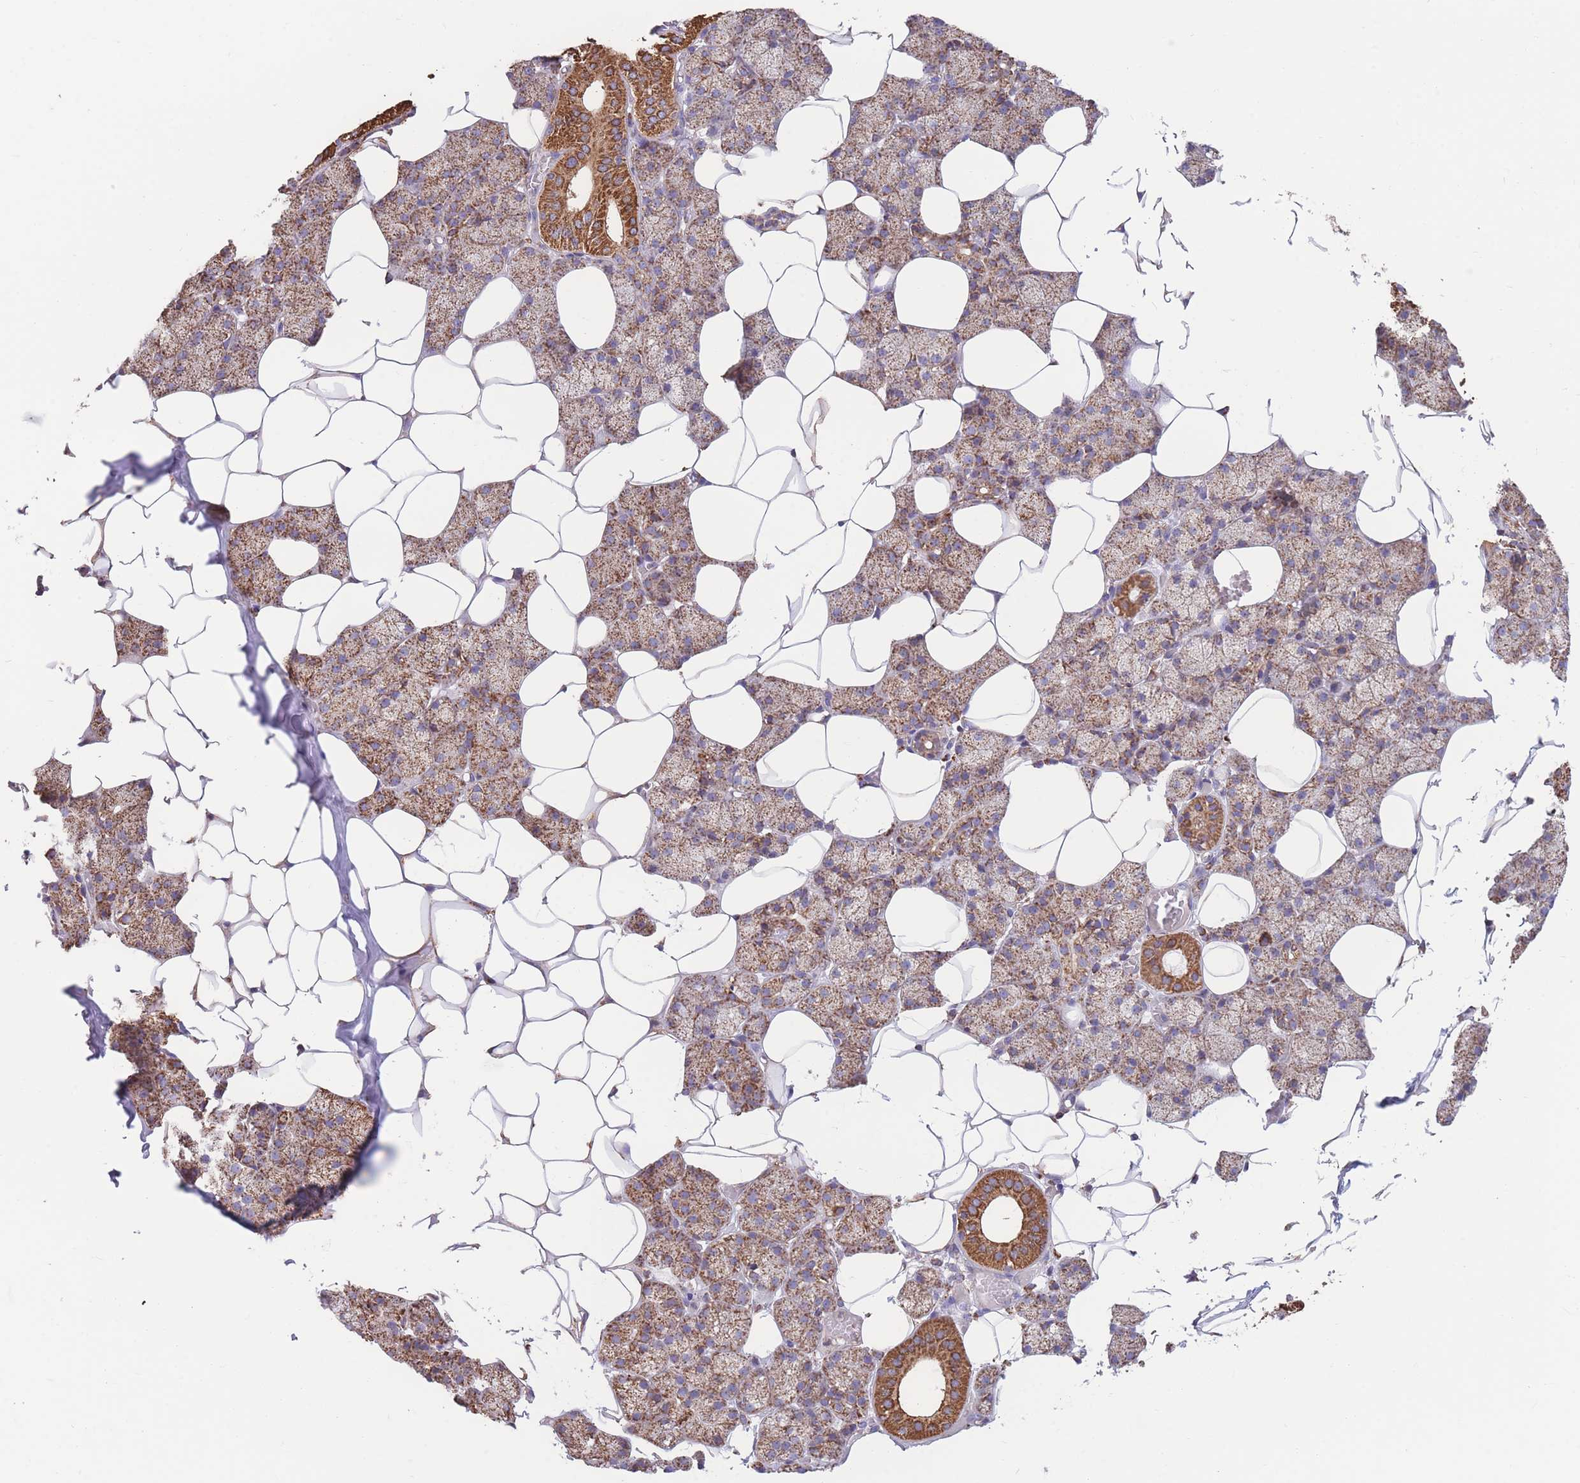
{"staining": {"intensity": "moderate", "quantity": ">75%", "location": "cytoplasmic/membranous"}, "tissue": "salivary gland", "cell_type": "Glandular cells", "image_type": "normal", "snomed": [{"axis": "morphology", "description": "Normal tissue, NOS"}, {"axis": "topography", "description": "Salivary gland"}], "caption": "A medium amount of moderate cytoplasmic/membranous positivity is seen in approximately >75% of glandular cells in normal salivary gland. (Brightfield microscopy of DAB IHC at high magnification).", "gene": "FKBP8", "patient": {"sex": "female", "age": 33}}